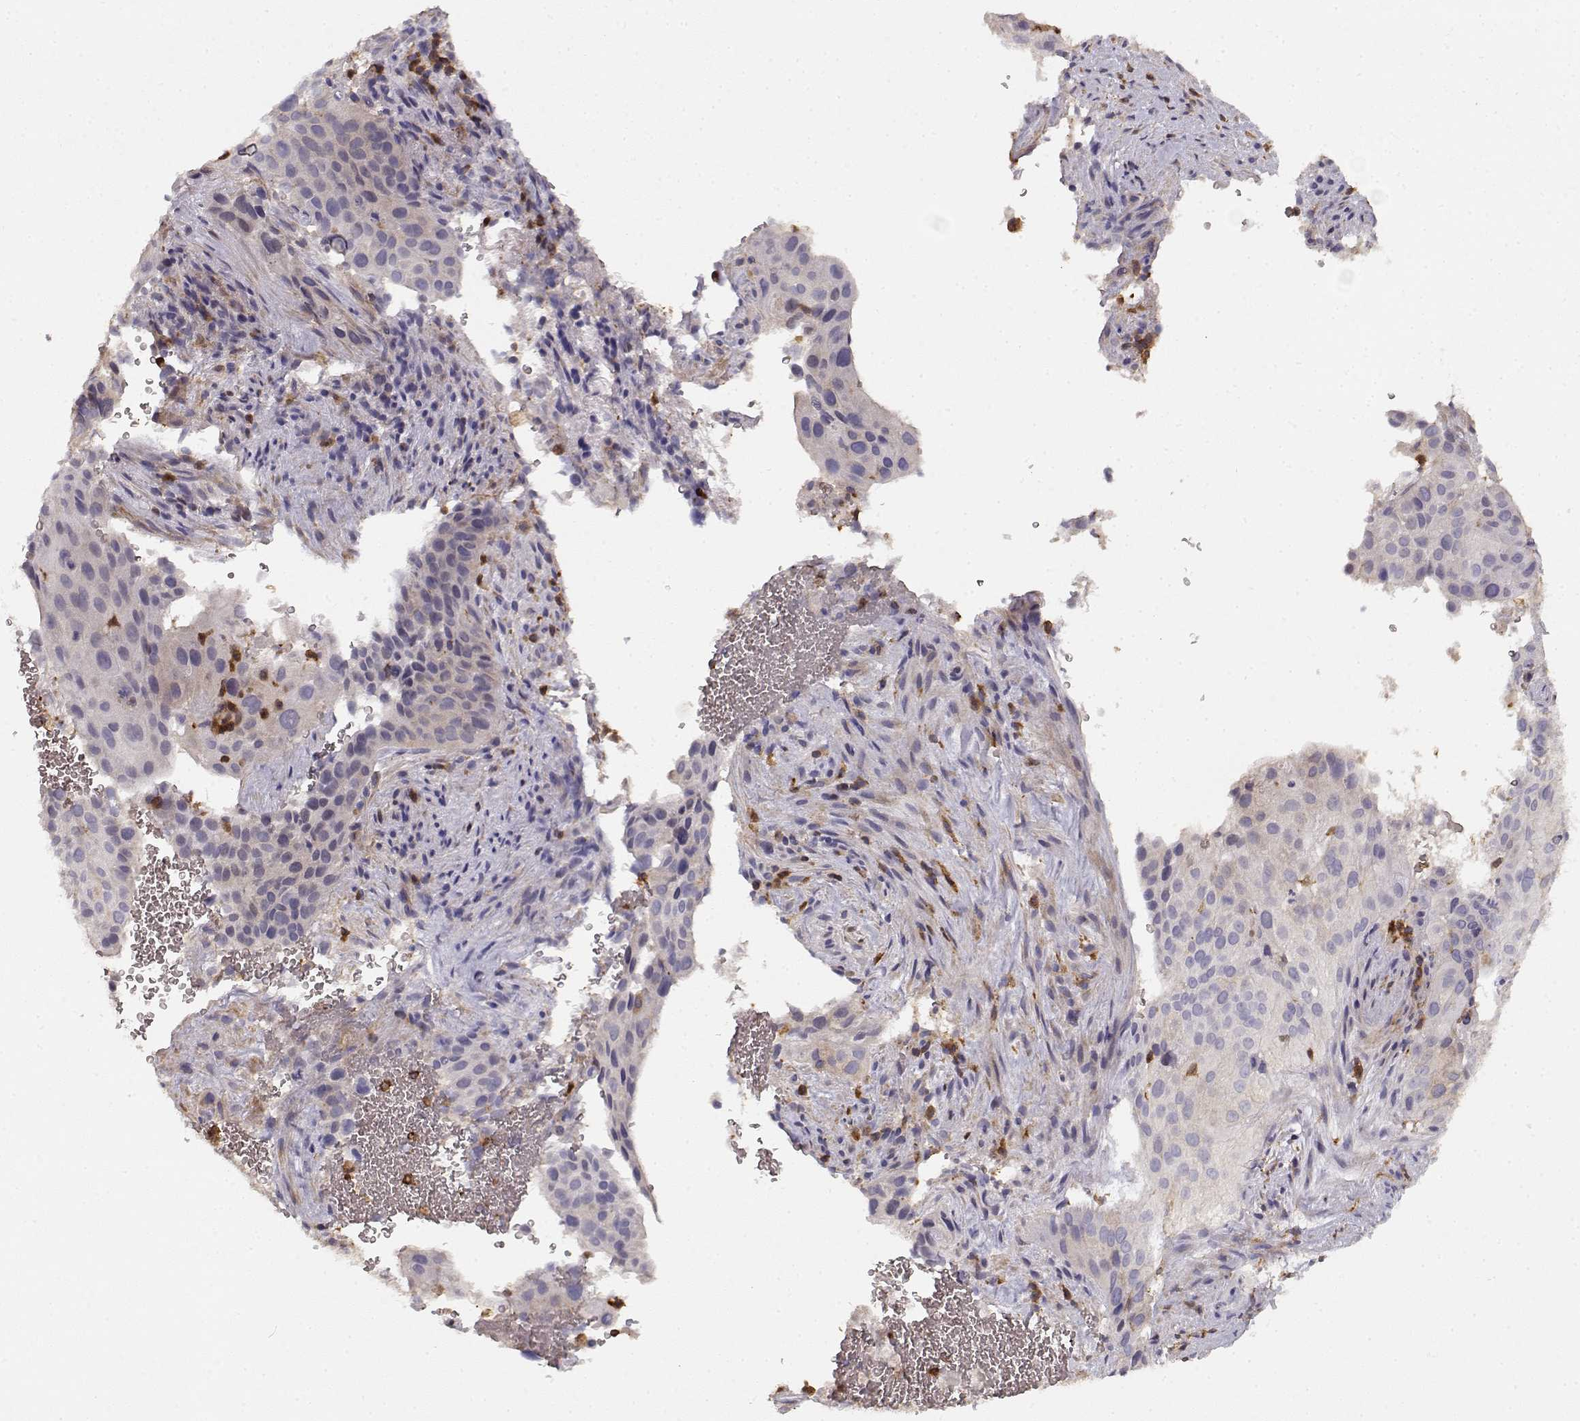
{"staining": {"intensity": "negative", "quantity": "none", "location": "none"}, "tissue": "cervical cancer", "cell_type": "Tumor cells", "image_type": "cancer", "snomed": [{"axis": "morphology", "description": "Squamous cell carcinoma, NOS"}, {"axis": "topography", "description": "Cervix"}], "caption": "Tumor cells show no significant protein expression in squamous cell carcinoma (cervical).", "gene": "VAV1", "patient": {"sex": "female", "age": 38}}